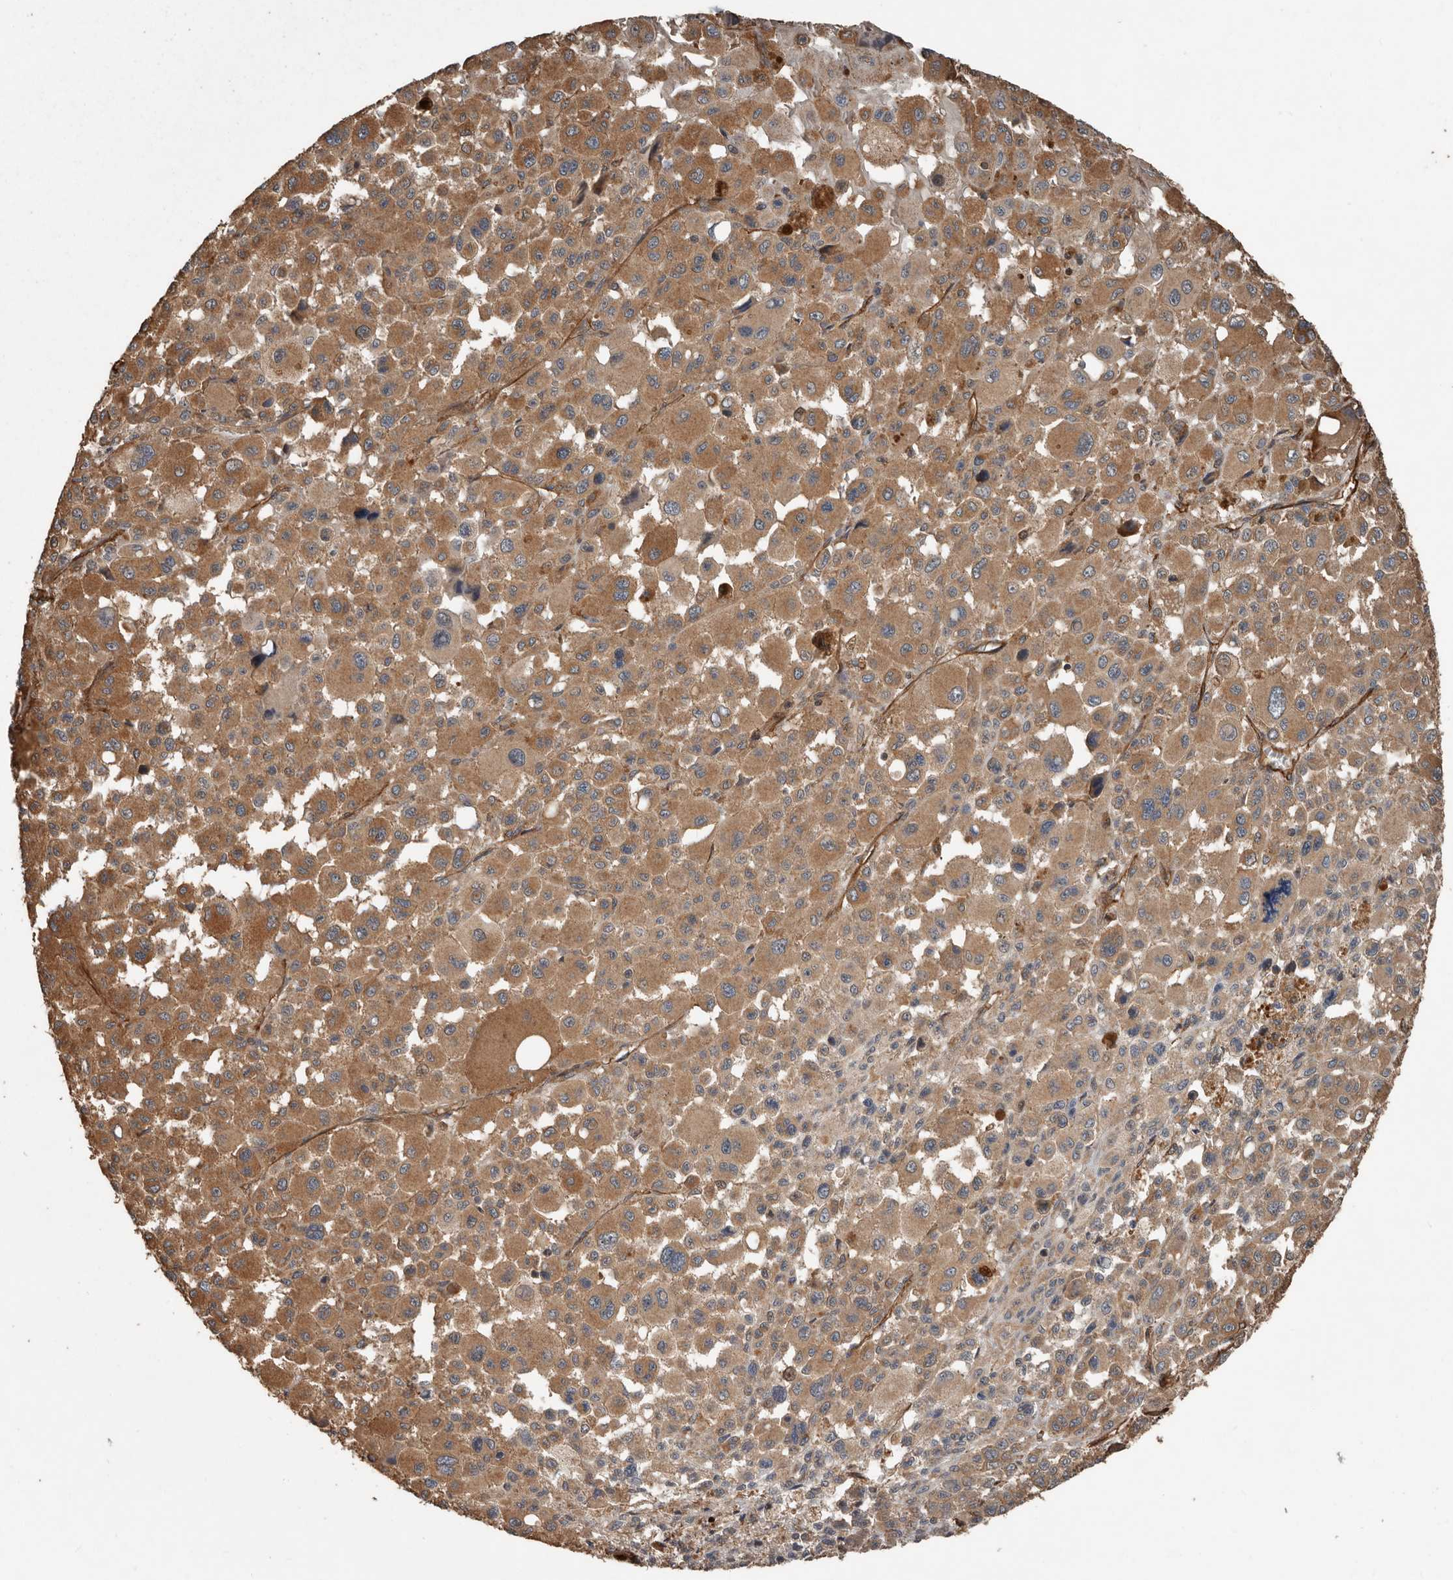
{"staining": {"intensity": "moderate", "quantity": ">75%", "location": "cytoplasmic/membranous"}, "tissue": "melanoma", "cell_type": "Tumor cells", "image_type": "cancer", "snomed": [{"axis": "morphology", "description": "Malignant melanoma, Metastatic site"}, {"axis": "topography", "description": "Skin"}], "caption": "A high-resolution photomicrograph shows immunohistochemistry staining of malignant melanoma (metastatic site), which shows moderate cytoplasmic/membranous staining in about >75% of tumor cells. The staining was performed using DAB to visualize the protein expression in brown, while the nuclei were stained in blue with hematoxylin (Magnification: 20x).", "gene": "YOD1", "patient": {"sex": "female", "age": 74}}